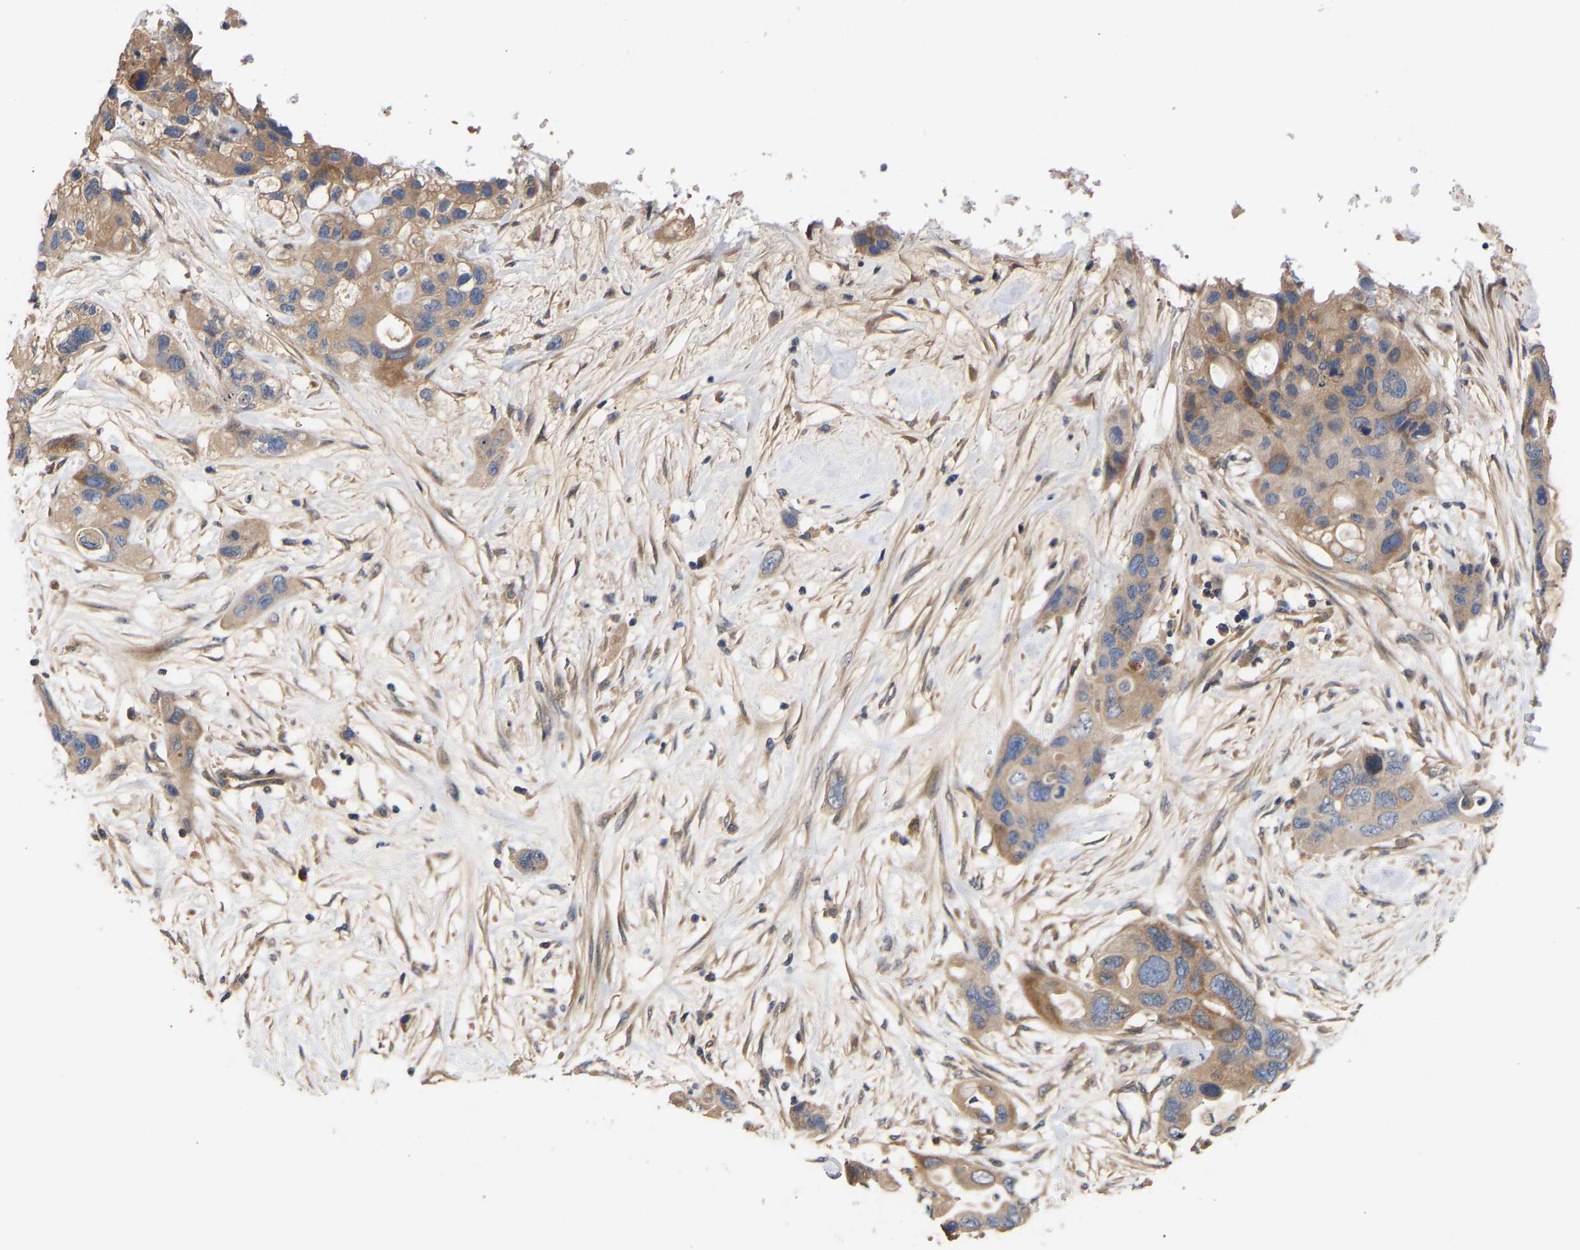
{"staining": {"intensity": "moderate", "quantity": "25%-75%", "location": "cytoplasmic/membranous"}, "tissue": "pancreatic cancer", "cell_type": "Tumor cells", "image_type": "cancer", "snomed": [{"axis": "morphology", "description": "Adenocarcinoma, NOS"}, {"axis": "topography", "description": "Pancreas"}], "caption": "Immunohistochemistry (IHC) (DAB) staining of pancreatic cancer (adenocarcinoma) reveals moderate cytoplasmic/membranous protein expression in about 25%-75% of tumor cells.", "gene": "KASH5", "patient": {"sex": "female", "age": 71}}